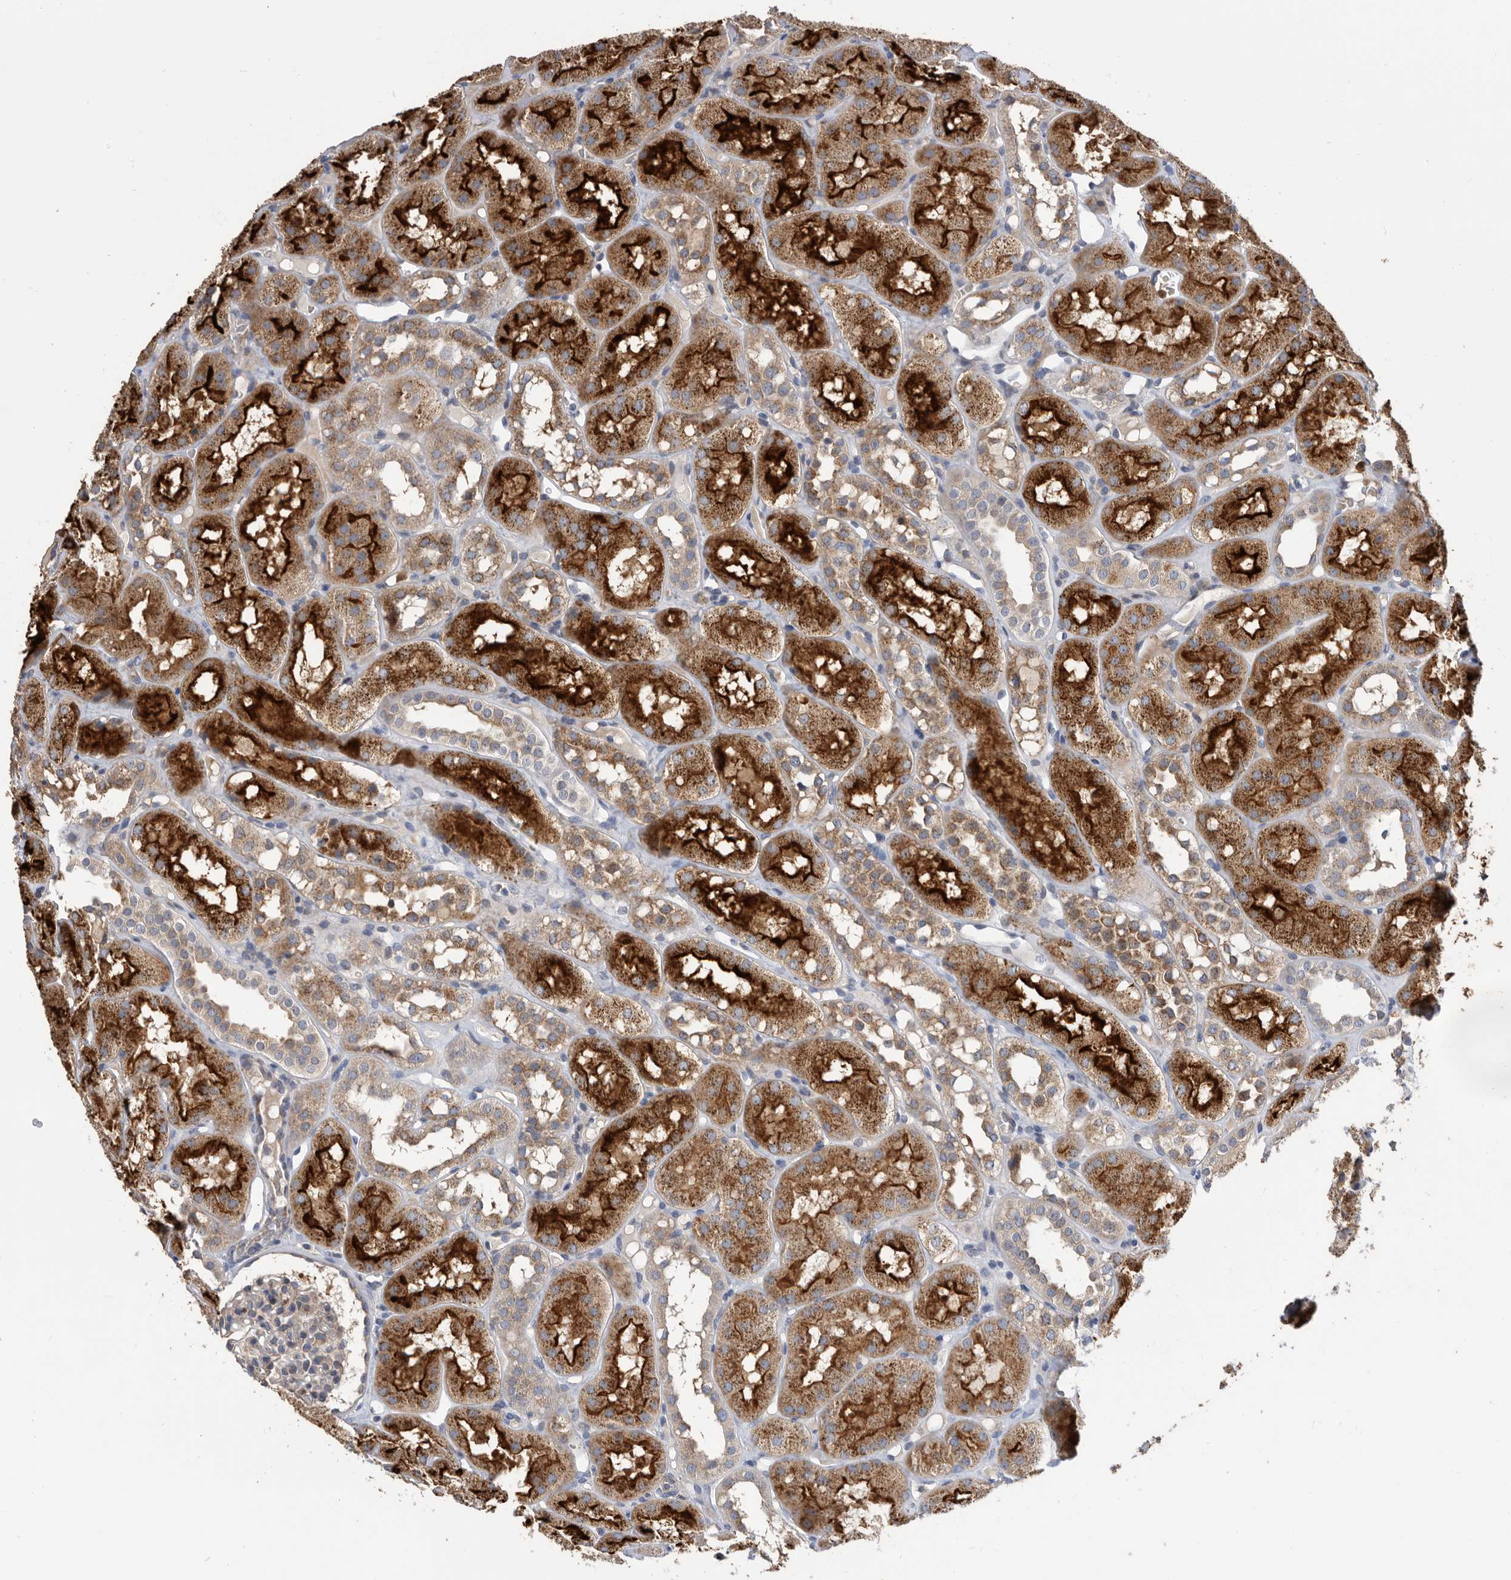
{"staining": {"intensity": "negative", "quantity": "none", "location": "none"}, "tissue": "kidney", "cell_type": "Cells in glomeruli", "image_type": "normal", "snomed": [{"axis": "morphology", "description": "Normal tissue, NOS"}, {"axis": "topography", "description": "Kidney"}], "caption": "IHC histopathology image of unremarkable kidney: human kidney stained with DAB exhibits no significant protein expression in cells in glomeruli.", "gene": "CRISPLD2", "patient": {"sex": "male", "age": 16}}